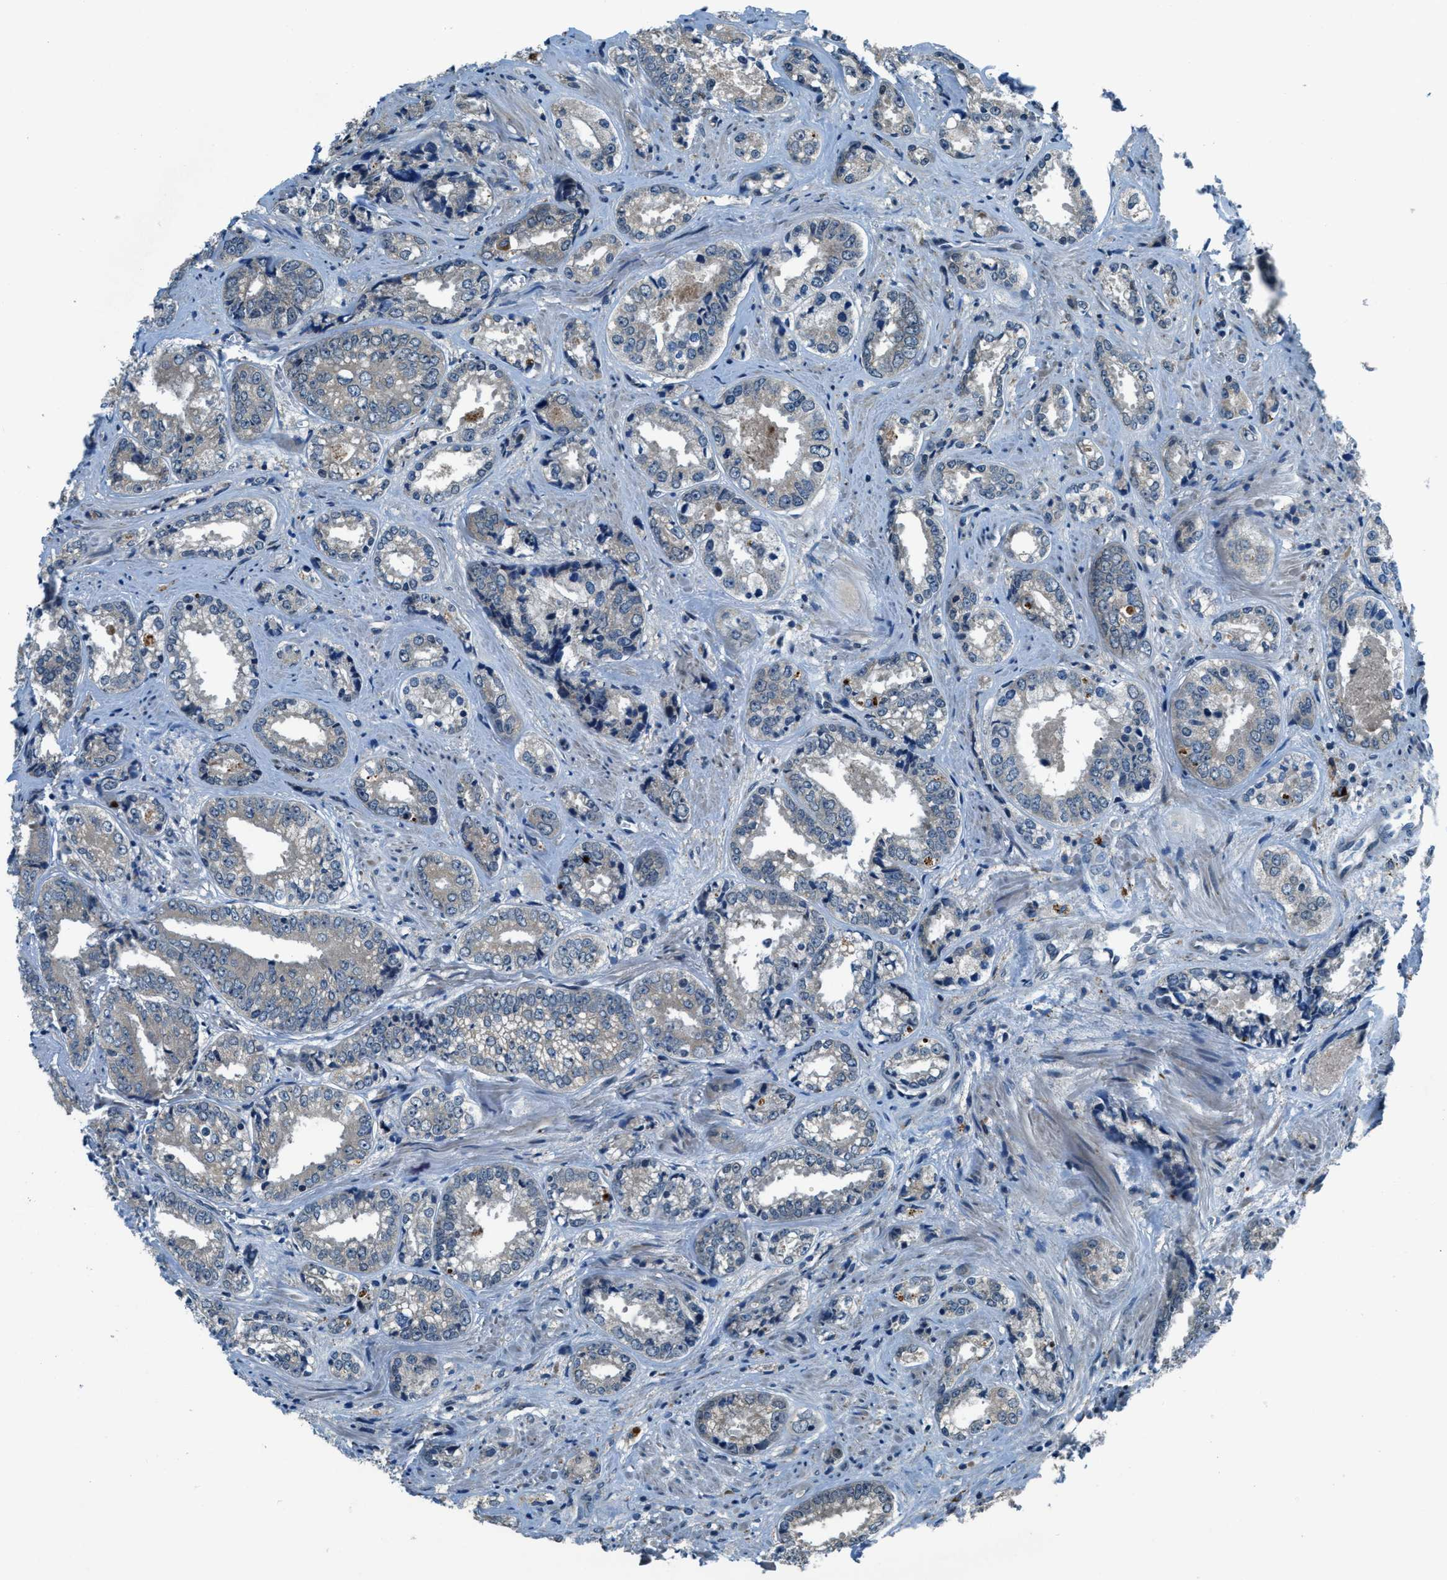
{"staining": {"intensity": "negative", "quantity": "none", "location": "none"}, "tissue": "prostate cancer", "cell_type": "Tumor cells", "image_type": "cancer", "snomed": [{"axis": "morphology", "description": "Adenocarcinoma, High grade"}, {"axis": "topography", "description": "Prostate"}], "caption": "High magnification brightfield microscopy of high-grade adenocarcinoma (prostate) stained with DAB (3,3'-diaminobenzidine) (brown) and counterstained with hematoxylin (blue): tumor cells show no significant positivity.", "gene": "GINM1", "patient": {"sex": "male", "age": 61}}